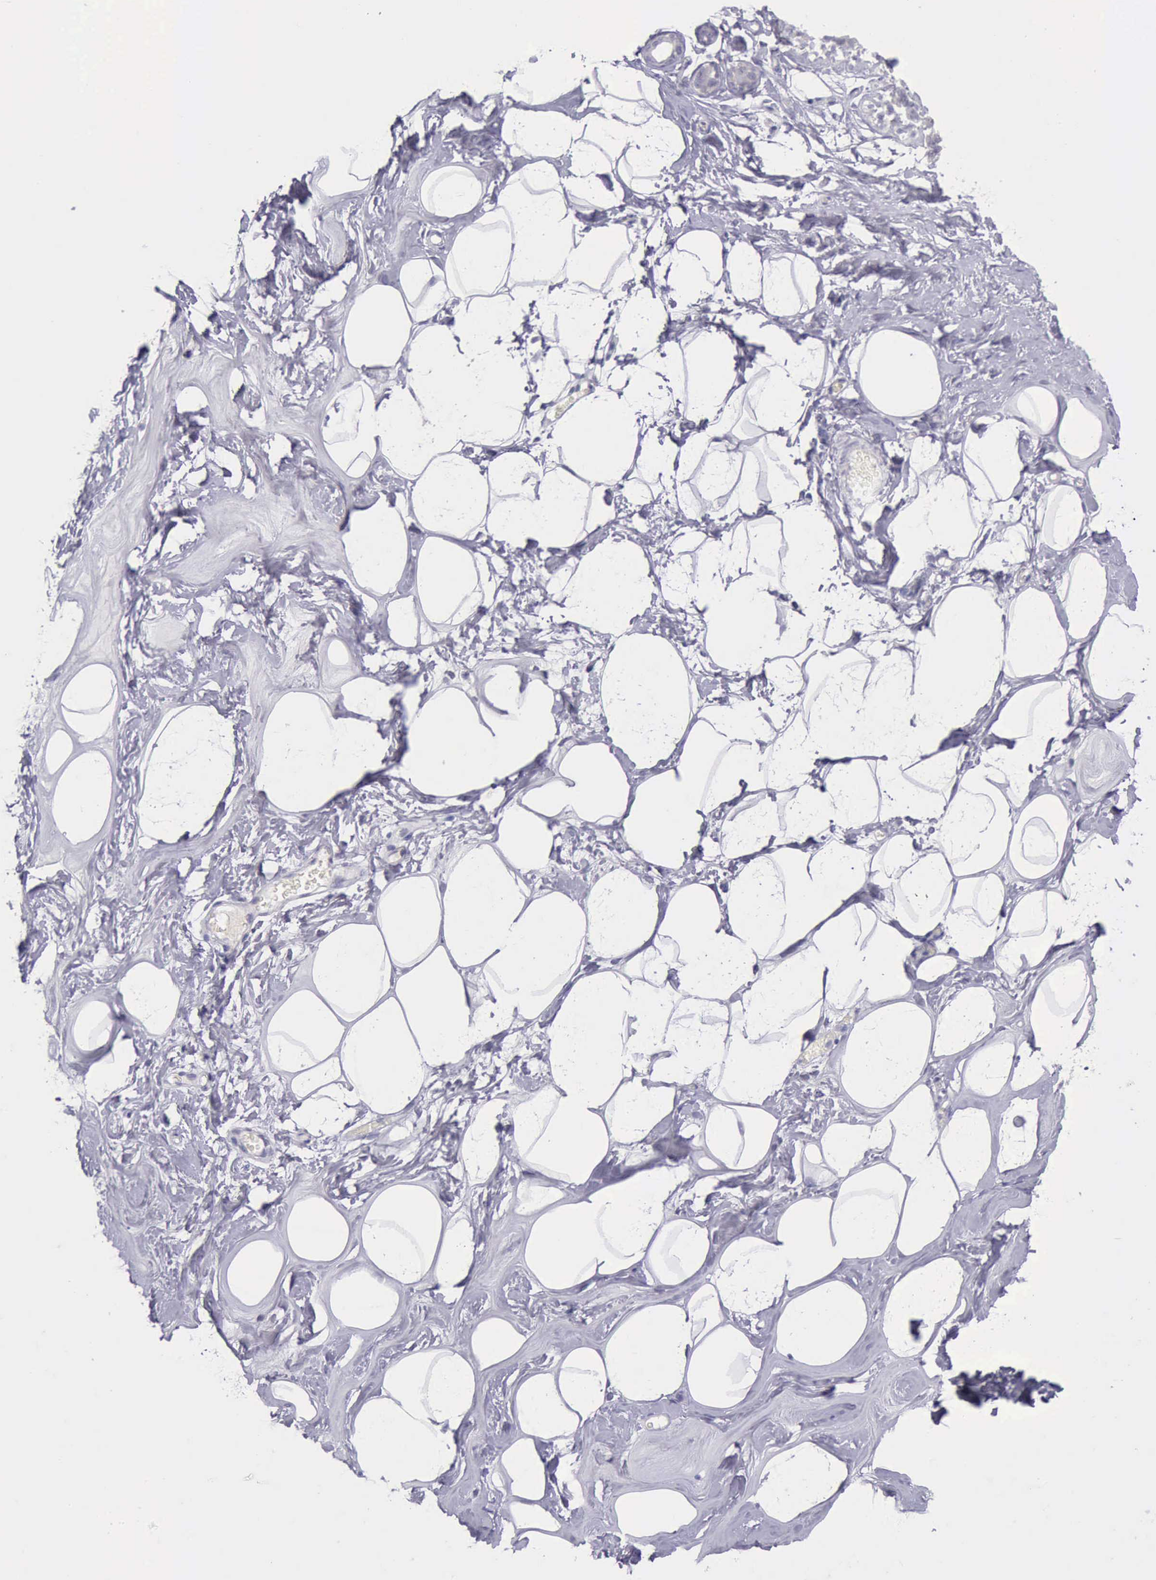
{"staining": {"intensity": "negative", "quantity": "none", "location": "none"}, "tissue": "breast", "cell_type": "Adipocytes", "image_type": "normal", "snomed": [{"axis": "morphology", "description": "Normal tissue, NOS"}, {"axis": "morphology", "description": "Fibrosis, NOS"}, {"axis": "topography", "description": "Breast"}], "caption": "Adipocytes show no significant positivity in unremarkable breast. (Immunohistochemistry, brightfield microscopy, high magnification).", "gene": "ARNT2", "patient": {"sex": "female", "age": 39}}